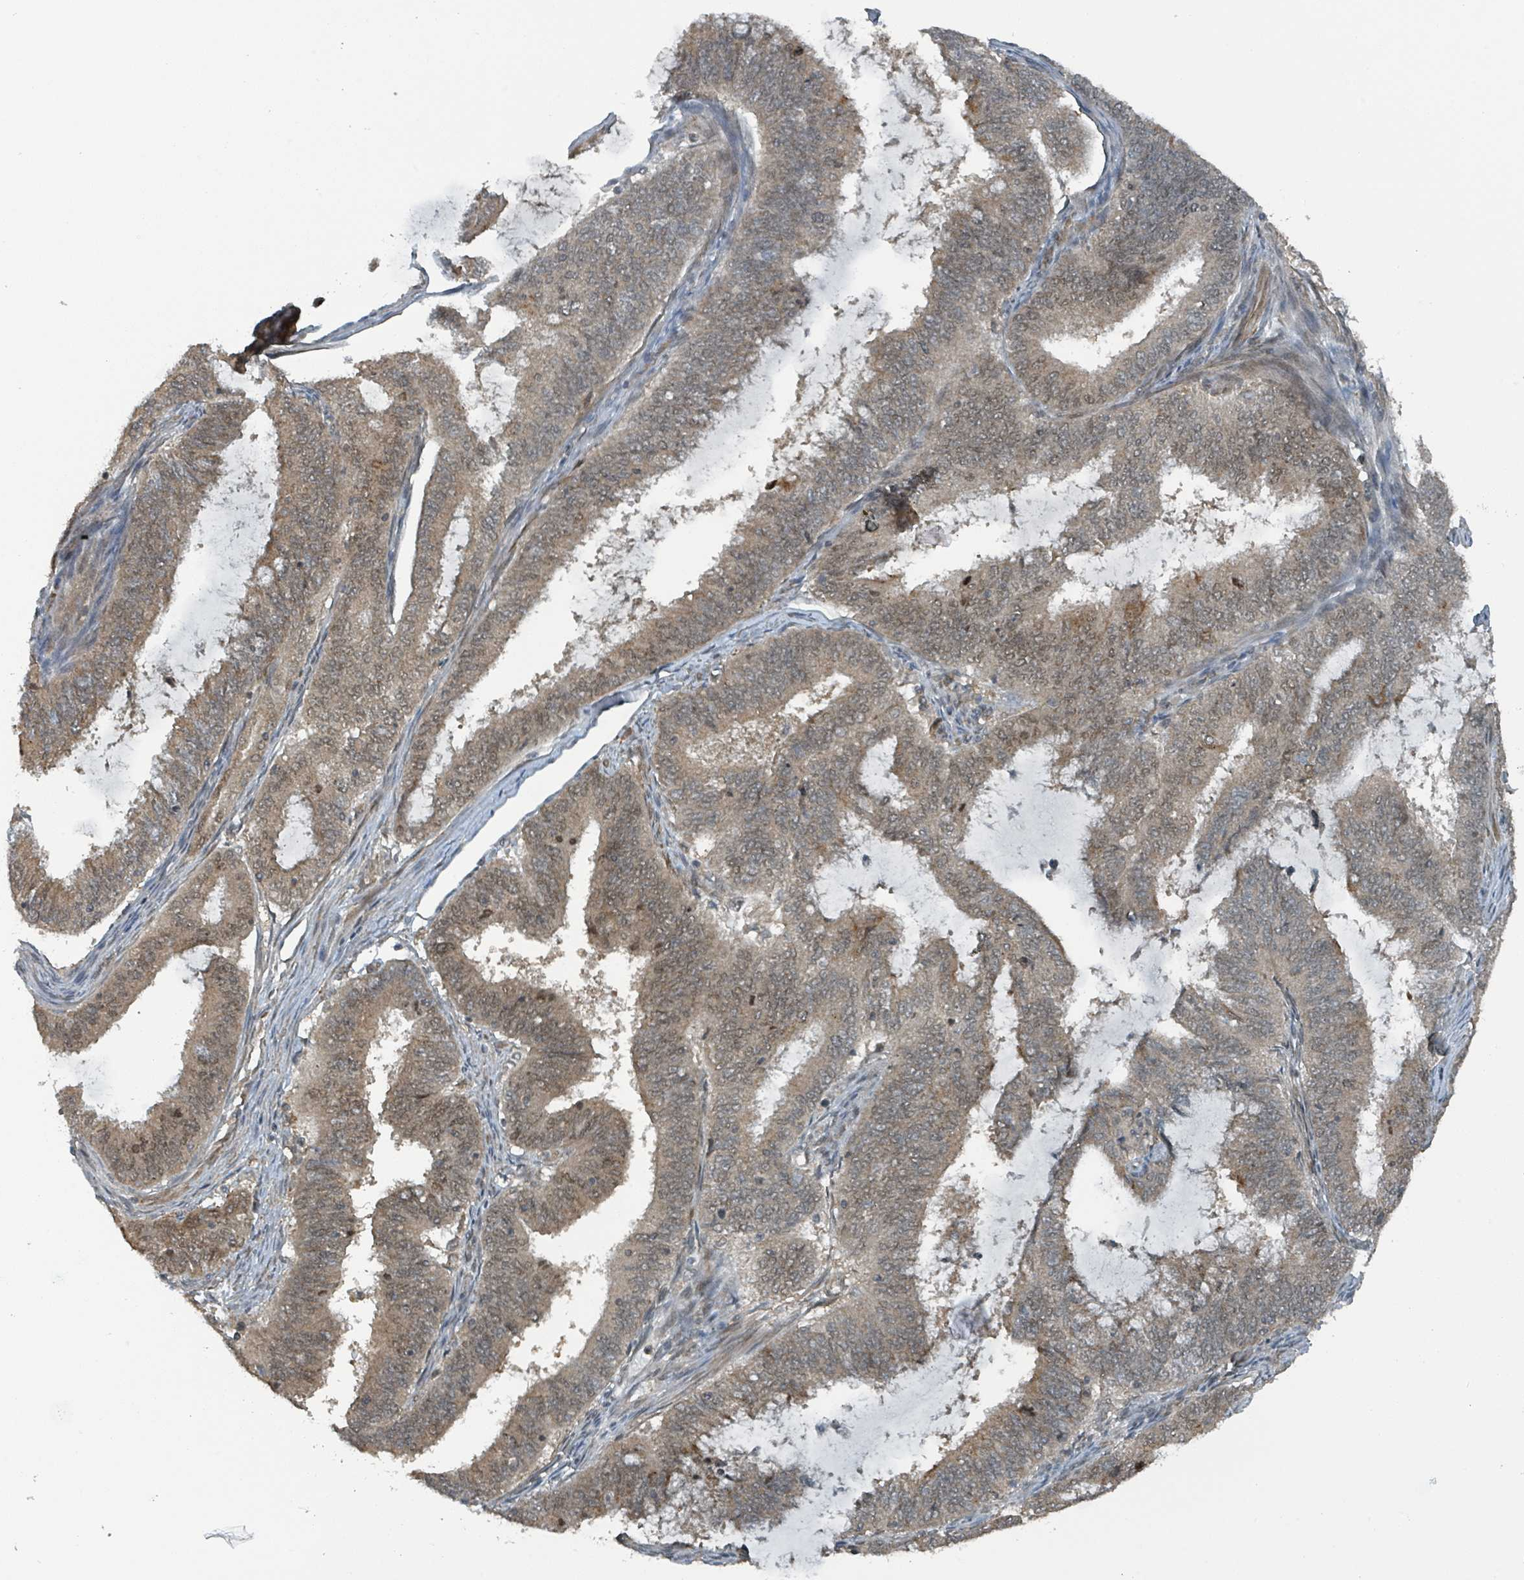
{"staining": {"intensity": "weak", "quantity": ">75%", "location": "cytoplasmic/membranous,nuclear"}, "tissue": "endometrial cancer", "cell_type": "Tumor cells", "image_type": "cancer", "snomed": [{"axis": "morphology", "description": "Adenocarcinoma, NOS"}, {"axis": "topography", "description": "Endometrium"}], "caption": "Immunohistochemical staining of adenocarcinoma (endometrial) shows low levels of weak cytoplasmic/membranous and nuclear protein expression in approximately >75% of tumor cells.", "gene": "PHIP", "patient": {"sex": "female", "age": 51}}